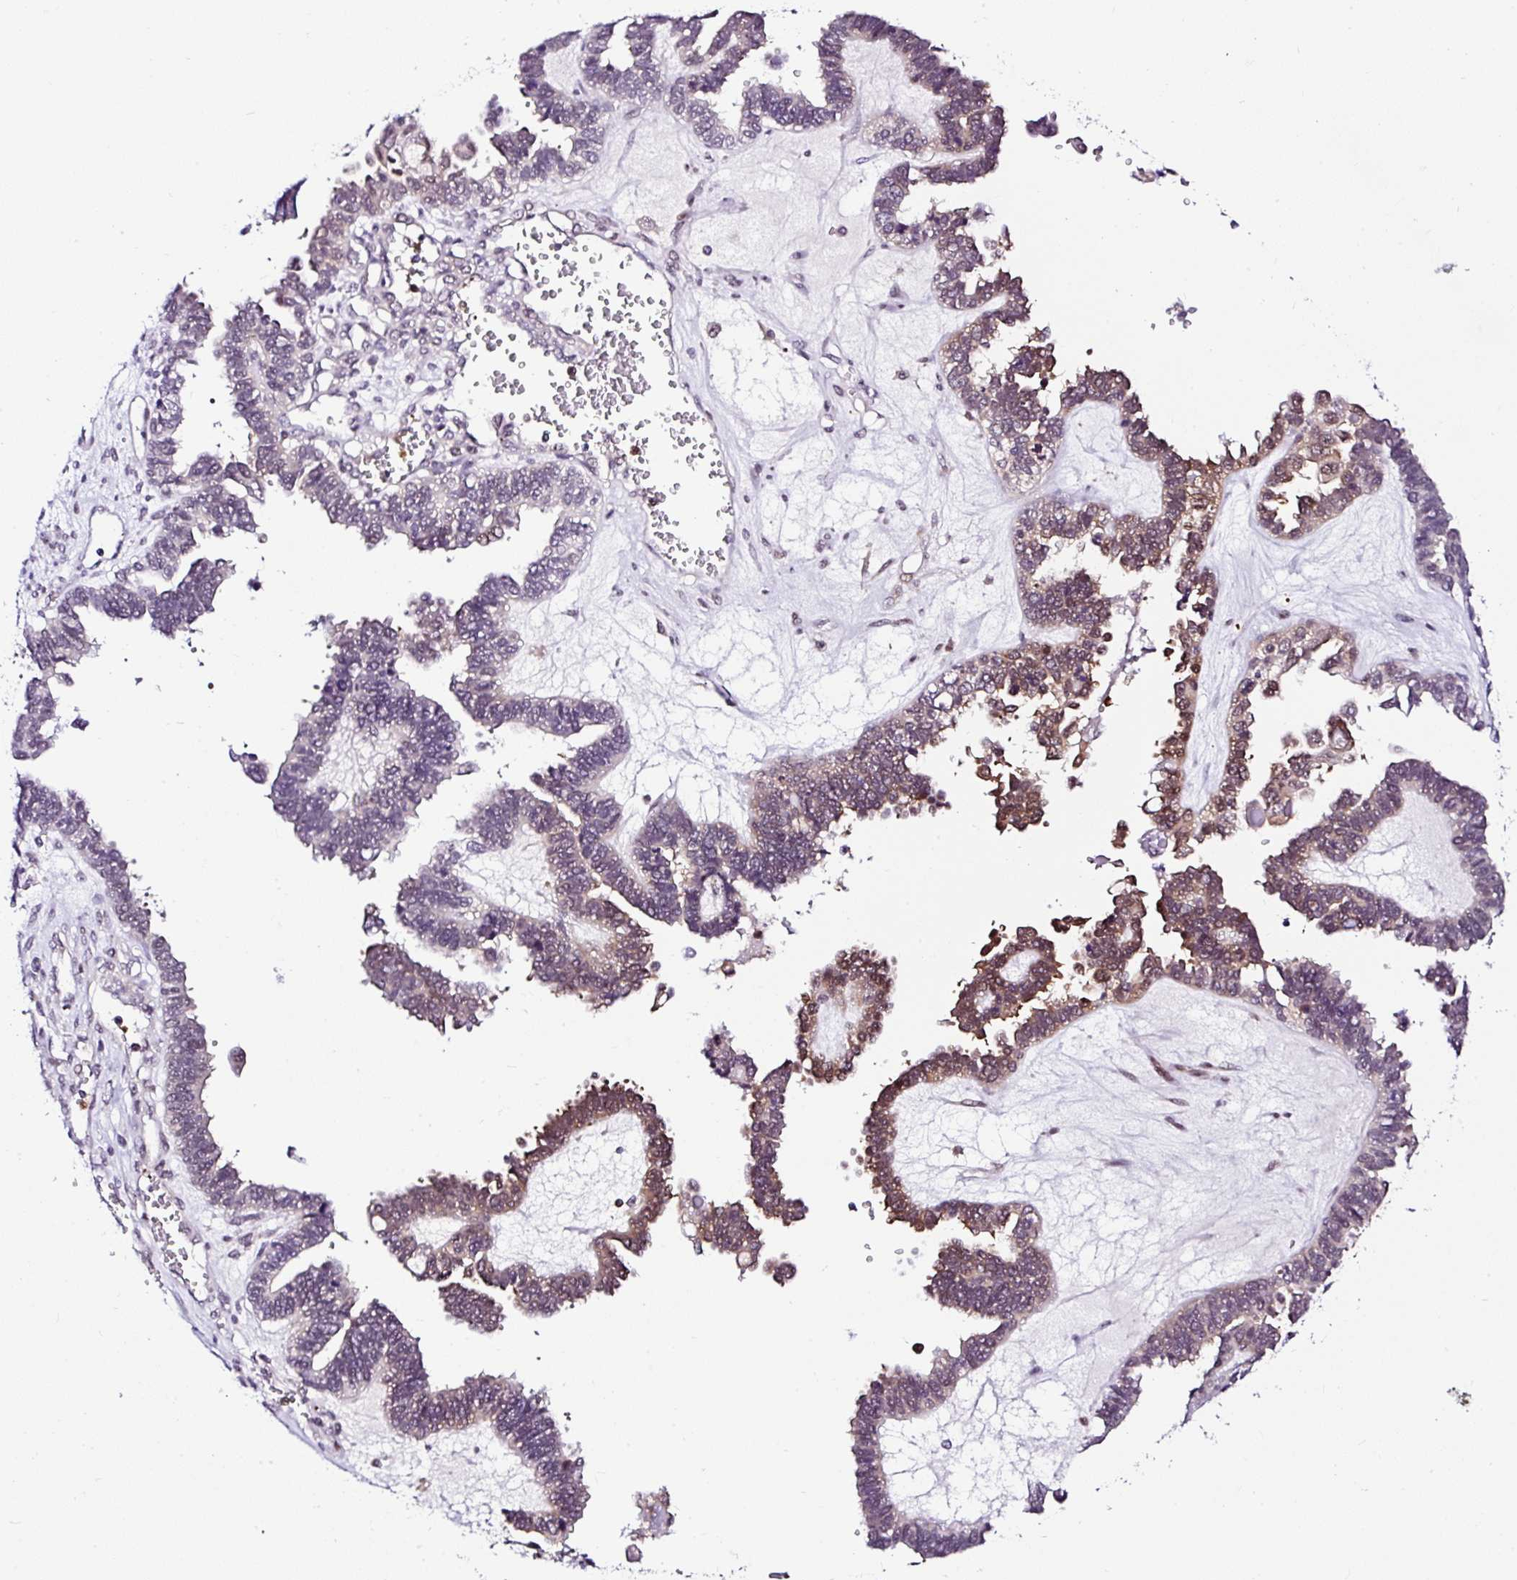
{"staining": {"intensity": "moderate", "quantity": "25%-75%", "location": "cytoplasmic/membranous,nuclear"}, "tissue": "ovarian cancer", "cell_type": "Tumor cells", "image_type": "cancer", "snomed": [{"axis": "morphology", "description": "Cystadenocarcinoma, serous, NOS"}, {"axis": "topography", "description": "Ovary"}], "caption": "IHC histopathology image of ovarian cancer stained for a protein (brown), which reveals medium levels of moderate cytoplasmic/membranous and nuclear positivity in approximately 25%-75% of tumor cells.", "gene": "PIN4", "patient": {"sex": "female", "age": 51}}